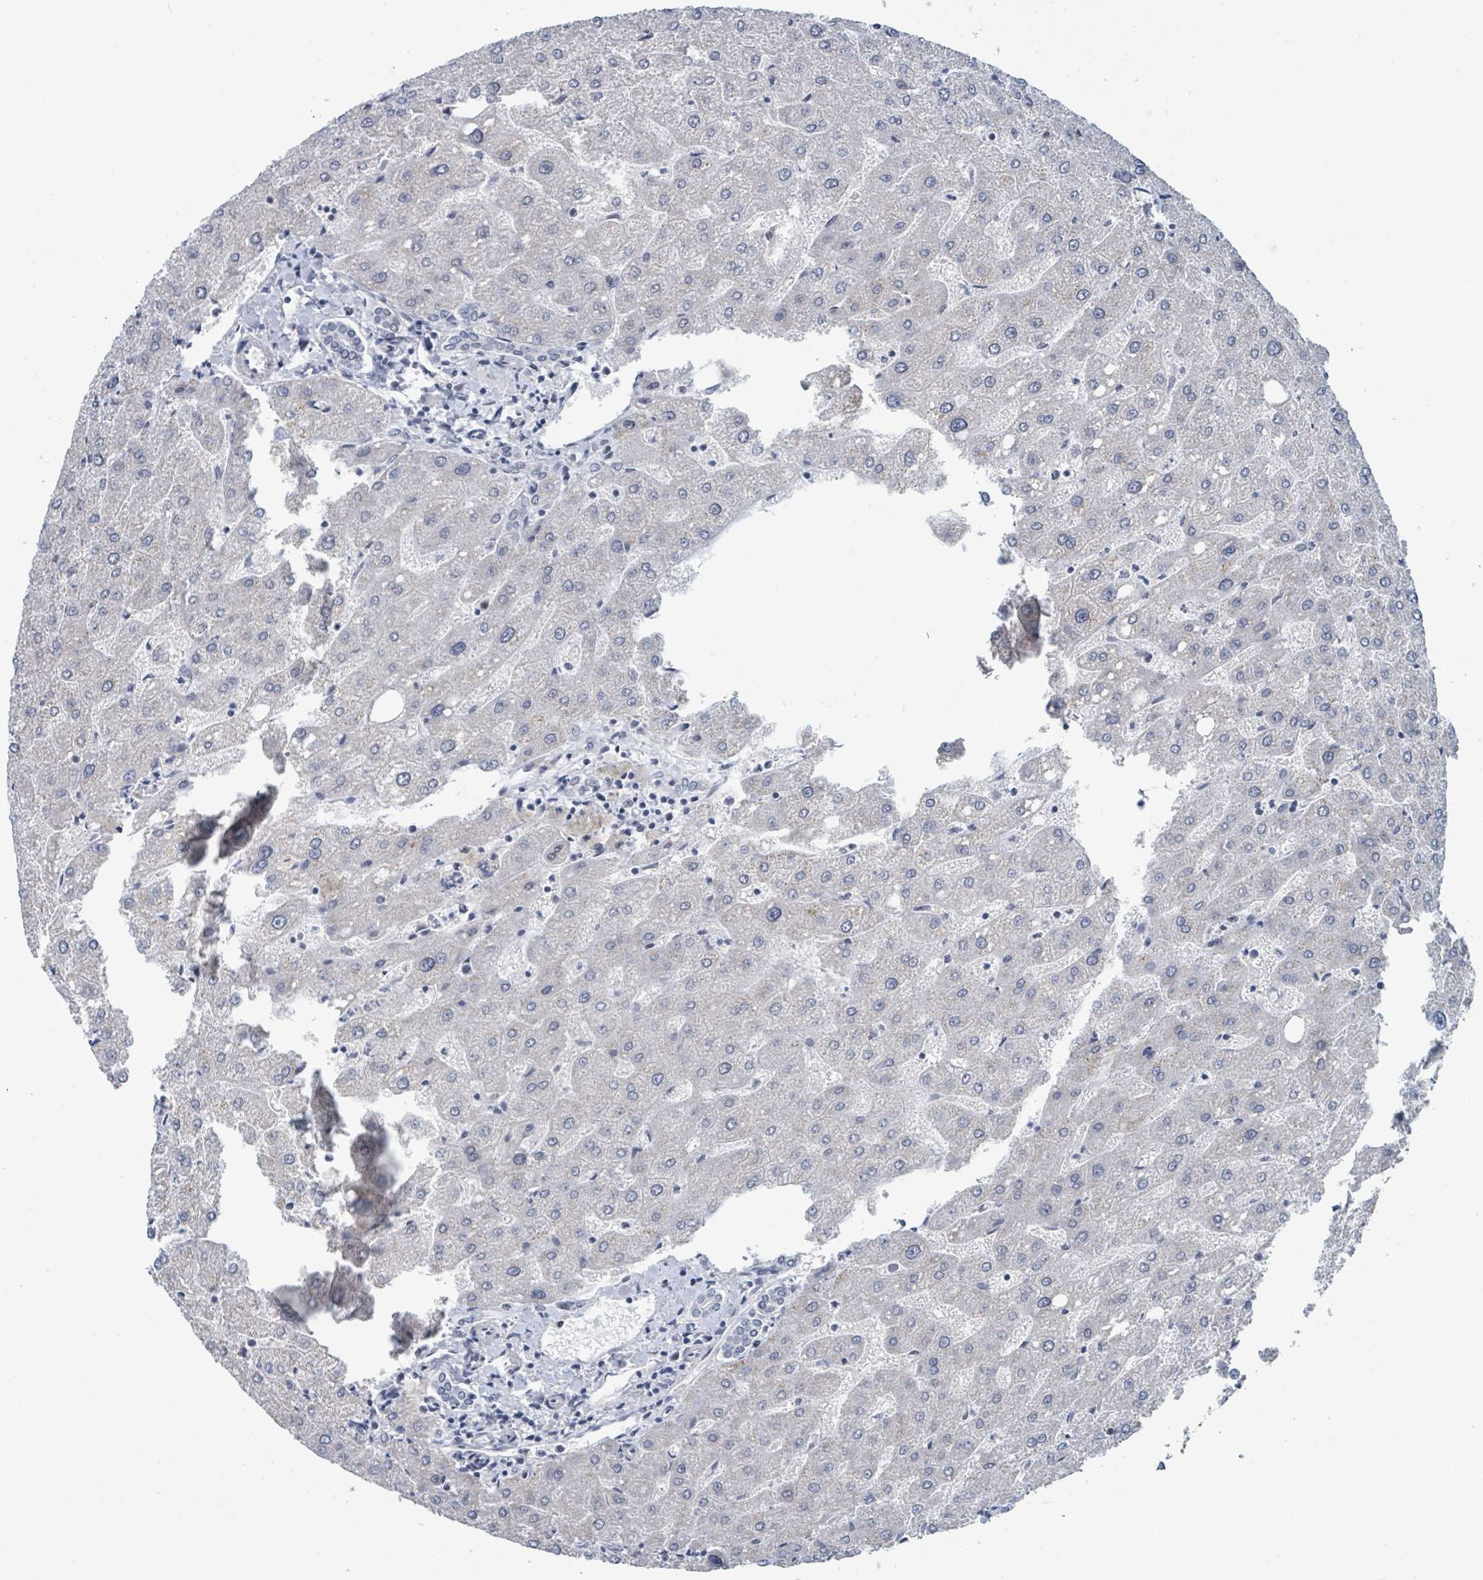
{"staining": {"intensity": "negative", "quantity": "none", "location": "none"}, "tissue": "liver", "cell_type": "Cholangiocytes", "image_type": "normal", "snomed": [{"axis": "morphology", "description": "Normal tissue, NOS"}, {"axis": "topography", "description": "Liver"}], "caption": "Immunohistochemistry histopathology image of normal liver: liver stained with DAB displays no significant protein expression in cholangiocytes. (DAB (3,3'-diaminobenzidine) IHC, high magnification).", "gene": "EHMT2", "patient": {"sex": "male", "age": 67}}